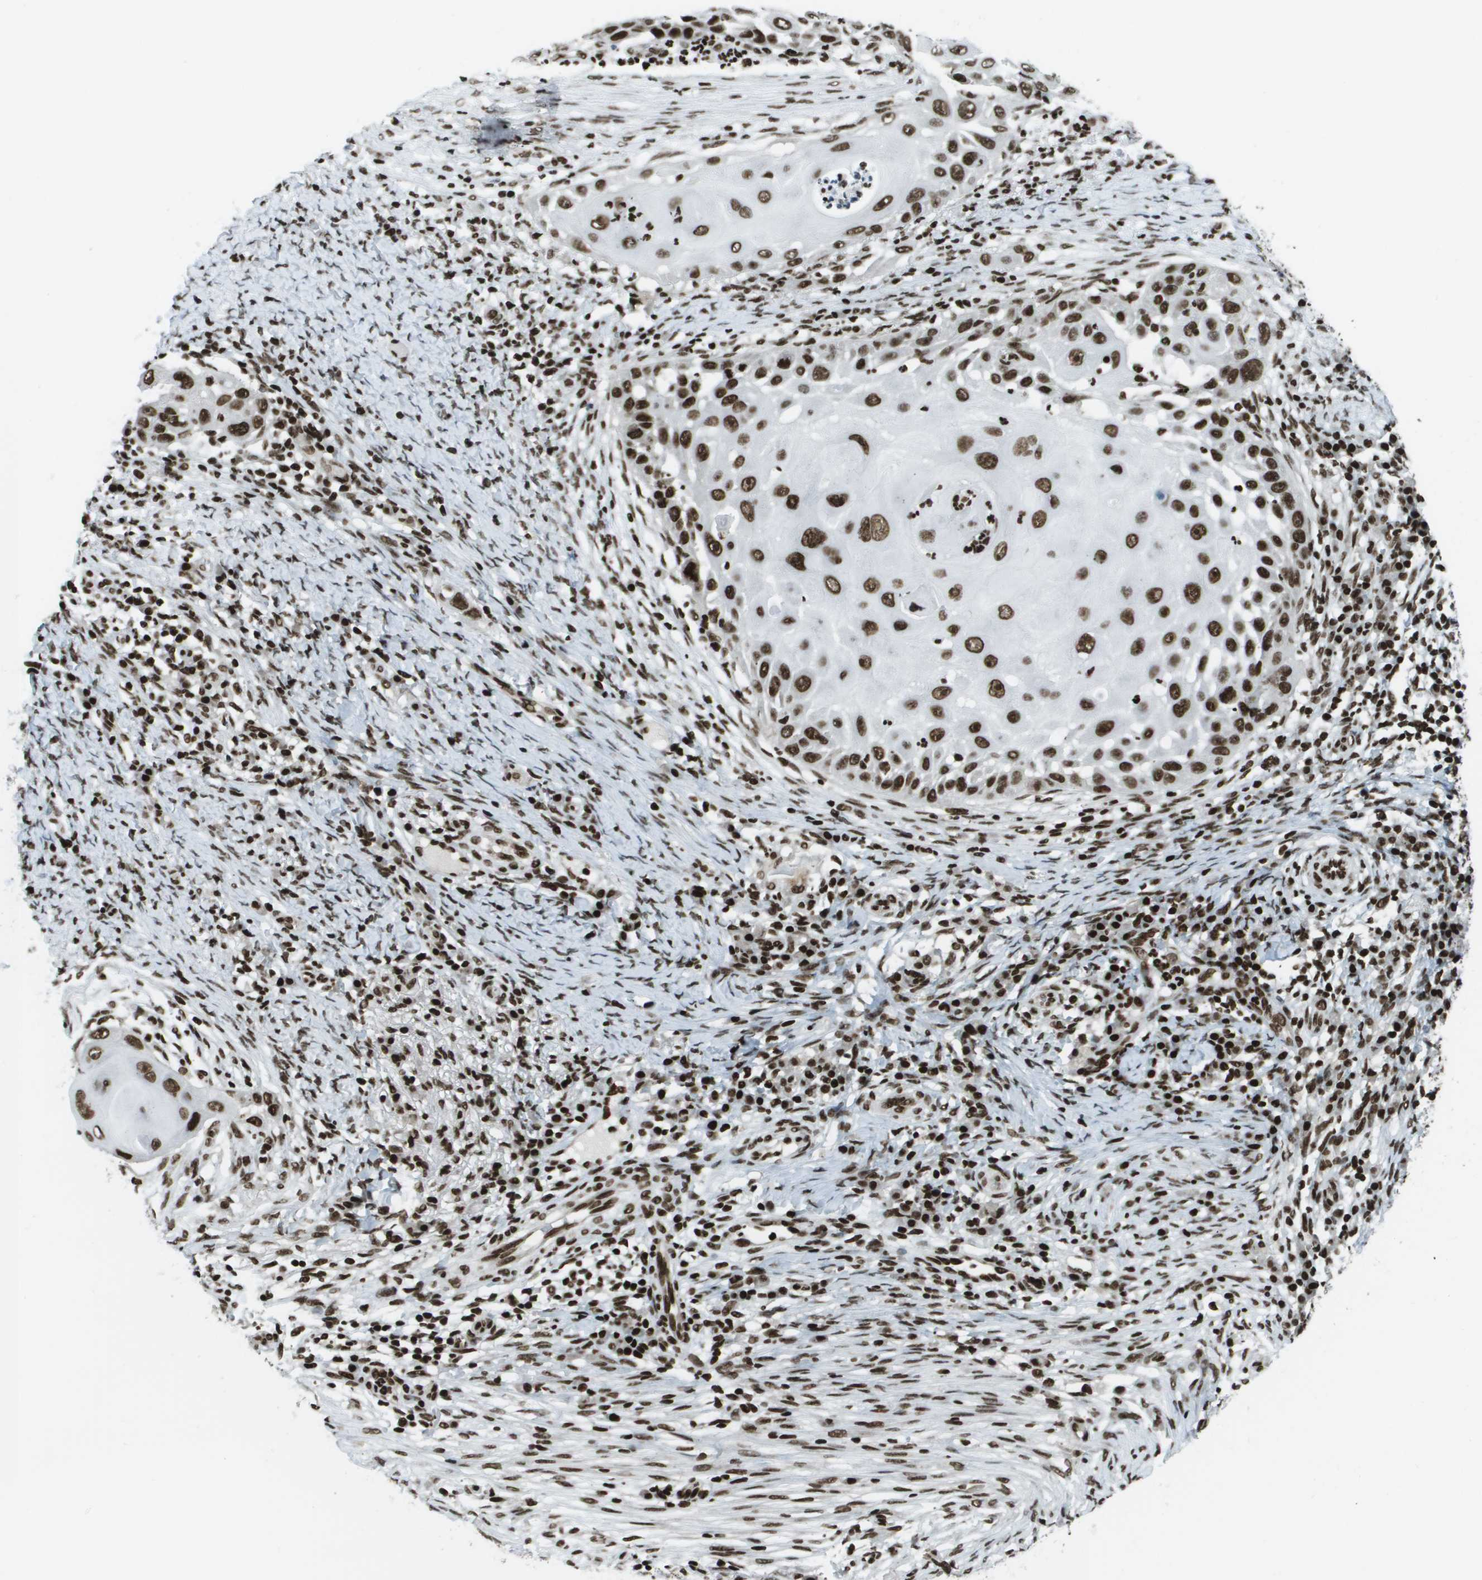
{"staining": {"intensity": "strong", "quantity": ">75%", "location": "nuclear"}, "tissue": "skin cancer", "cell_type": "Tumor cells", "image_type": "cancer", "snomed": [{"axis": "morphology", "description": "Squamous cell carcinoma, NOS"}, {"axis": "topography", "description": "Skin"}], "caption": "Immunohistochemistry of squamous cell carcinoma (skin) demonstrates high levels of strong nuclear staining in approximately >75% of tumor cells.", "gene": "GLYR1", "patient": {"sex": "female", "age": 44}}